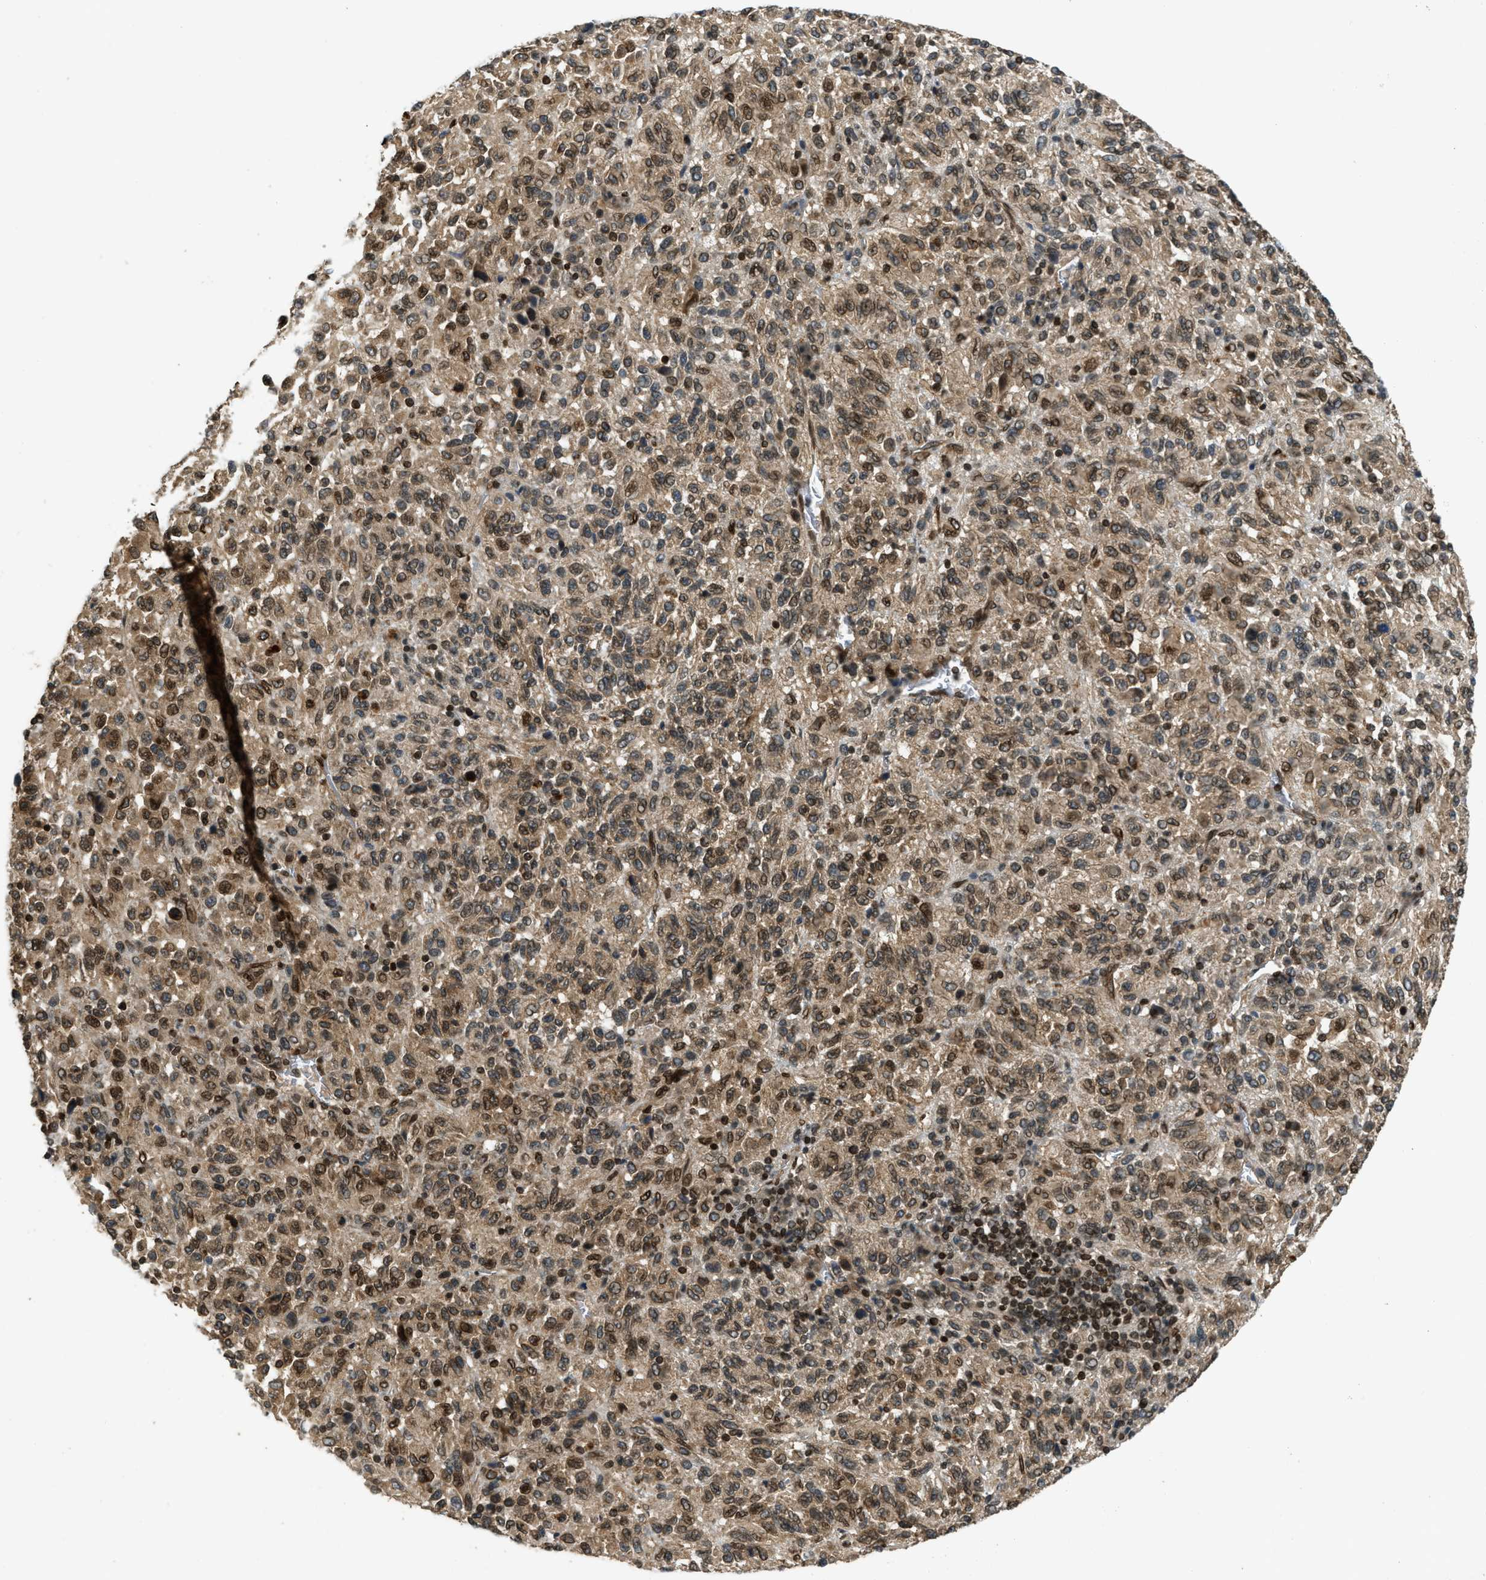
{"staining": {"intensity": "moderate", "quantity": ">75%", "location": "cytoplasmic/membranous,nuclear"}, "tissue": "melanoma", "cell_type": "Tumor cells", "image_type": "cancer", "snomed": [{"axis": "morphology", "description": "Malignant melanoma, Metastatic site"}, {"axis": "topography", "description": "Lung"}], "caption": "Immunohistochemistry (IHC) micrograph of neoplastic tissue: melanoma stained using immunohistochemistry (IHC) shows medium levels of moderate protein expression localized specifically in the cytoplasmic/membranous and nuclear of tumor cells, appearing as a cytoplasmic/membranous and nuclear brown color.", "gene": "SYNE1", "patient": {"sex": "male", "age": 64}}